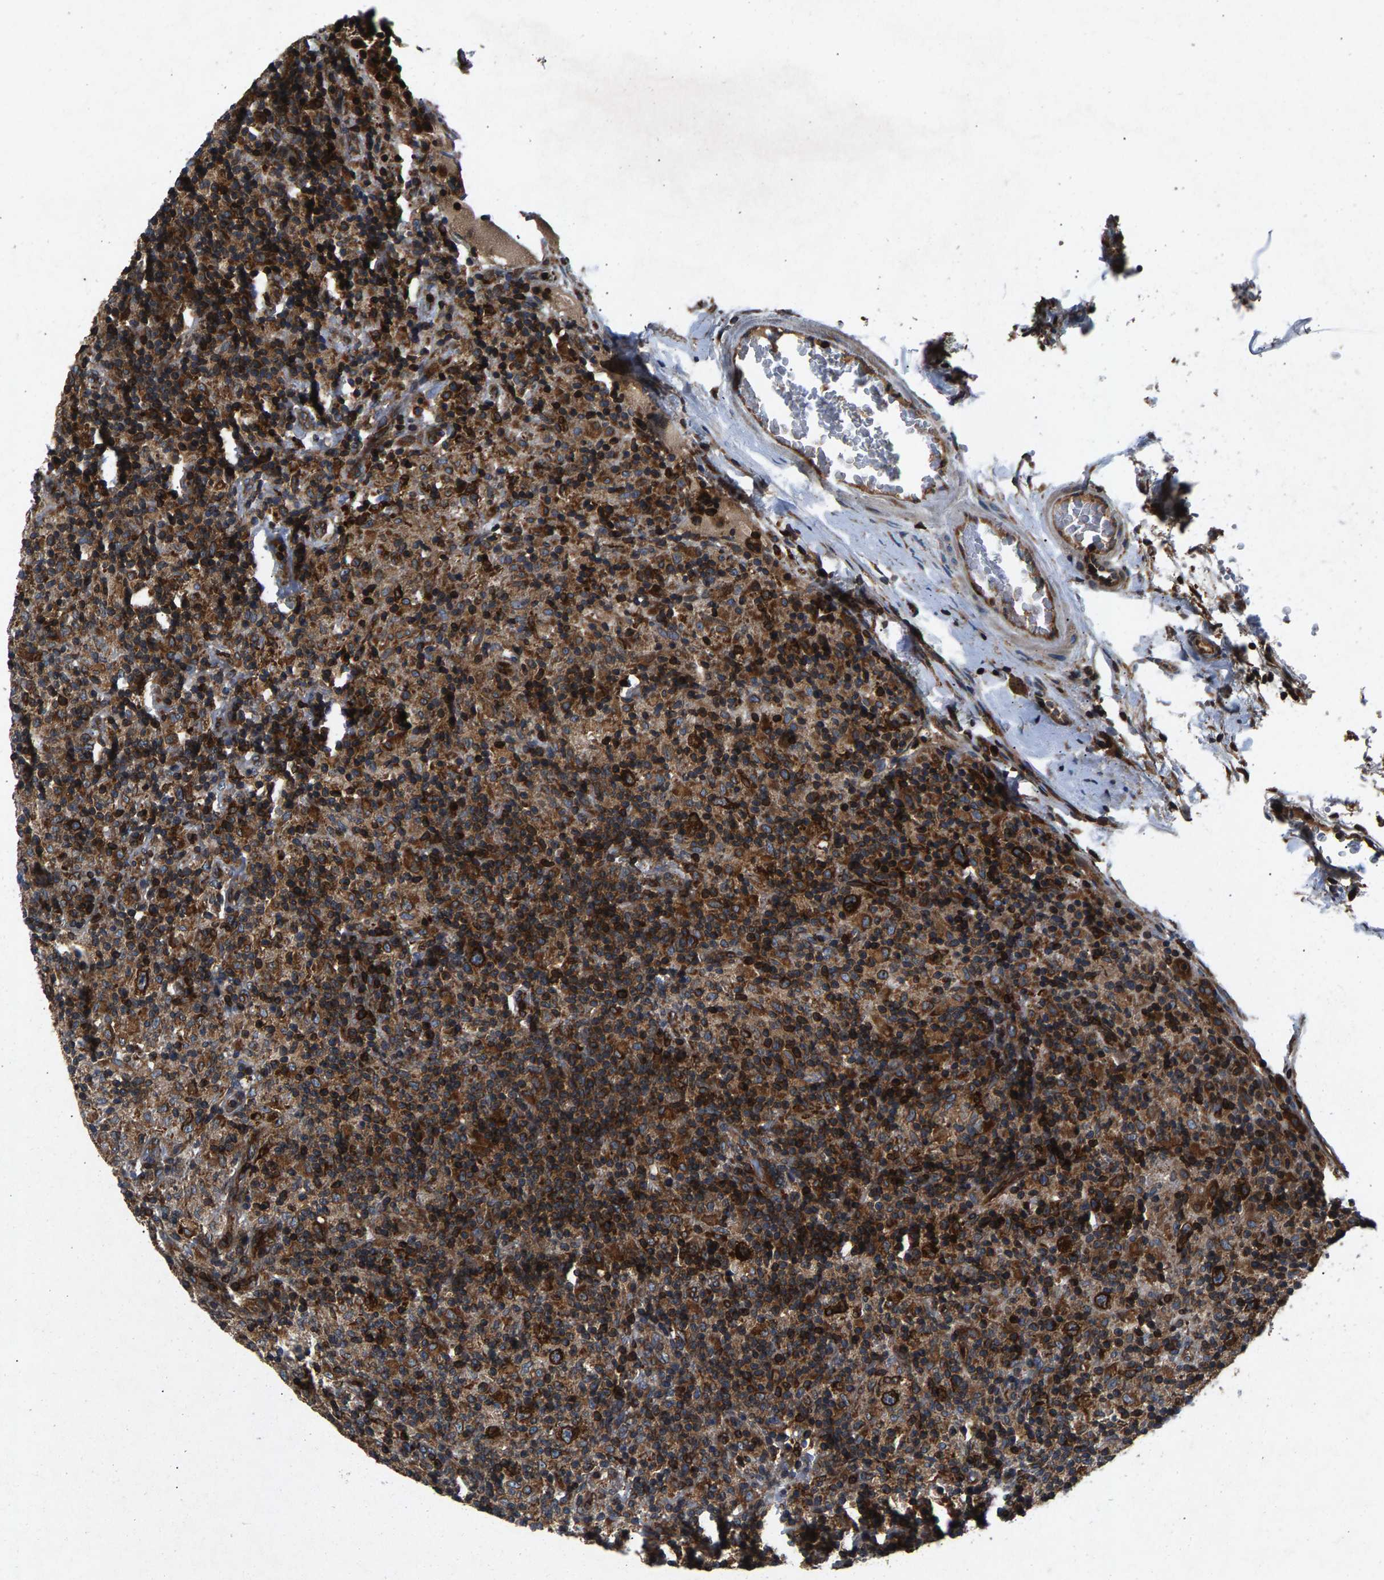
{"staining": {"intensity": "strong", "quantity": ">75%", "location": "cytoplasmic/membranous"}, "tissue": "lymphoma", "cell_type": "Tumor cells", "image_type": "cancer", "snomed": [{"axis": "morphology", "description": "Hodgkin's disease, NOS"}, {"axis": "topography", "description": "Lymph node"}], "caption": "Hodgkin's disease stained for a protein (brown) reveals strong cytoplasmic/membranous positive positivity in approximately >75% of tumor cells.", "gene": "LPCAT1", "patient": {"sex": "male", "age": 70}}